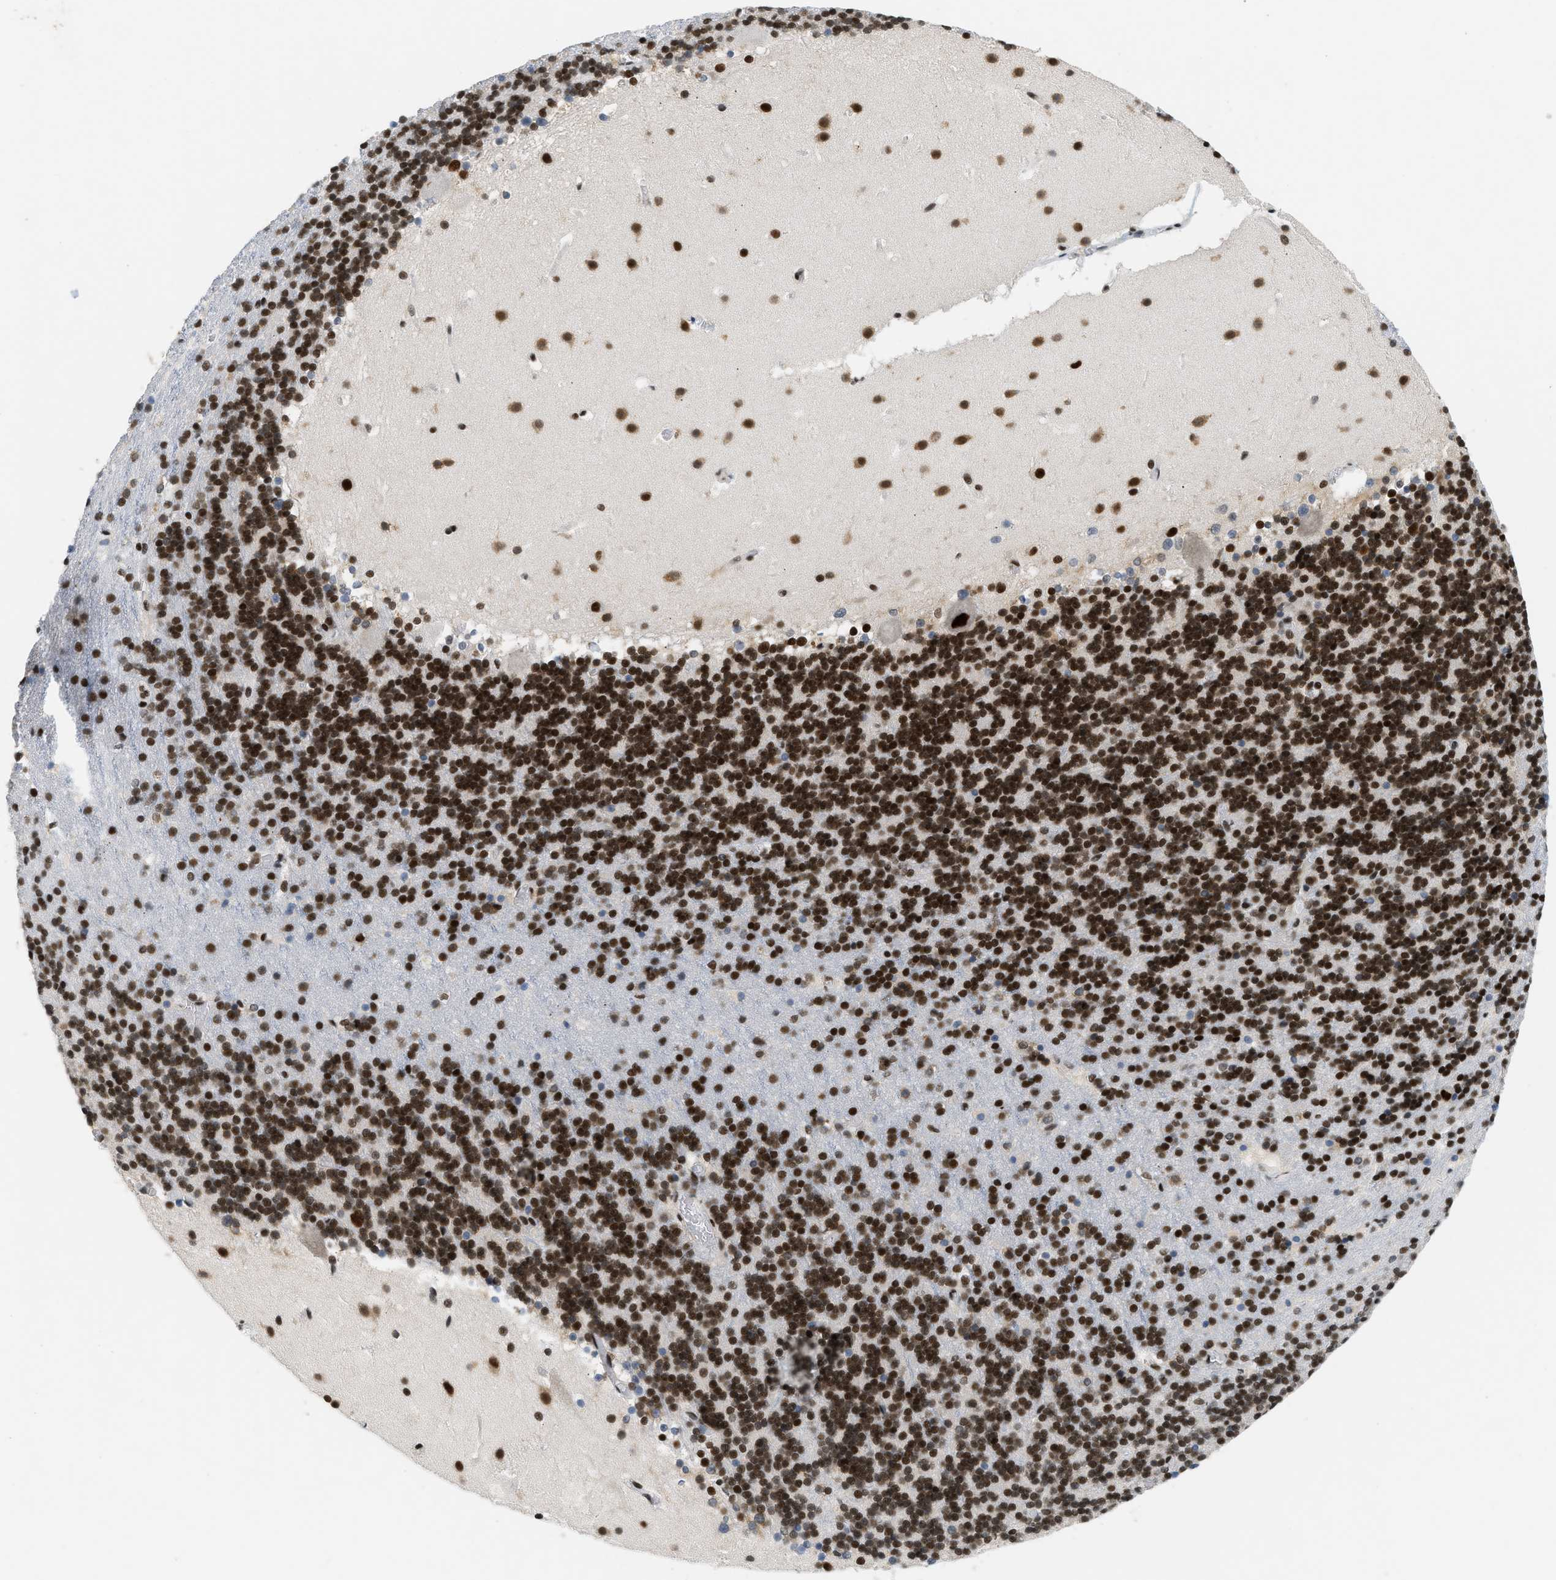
{"staining": {"intensity": "strong", "quantity": ">75%", "location": "nuclear"}, "tissue": "cerebellum", "cell_type": "Cells in granular layer", "image_type": "normal", "snomed": [{"axis": "morphology", "description": "Normal tissue, NOS"}, {"axis": "topography", "description": "Cerebellum"}], "caption": "Brown immunohistochemical staining in unremarkable cerebellum displays strong nuclear expression in about >75% of cells in granular layer. The protein of interest is stained brown, and the nuclei are stained in blue (DAB IHC with brightfield microscopy, high magnification).", "gene": "SMARCB1", "patient": {"sex": "male", "age": 45}}